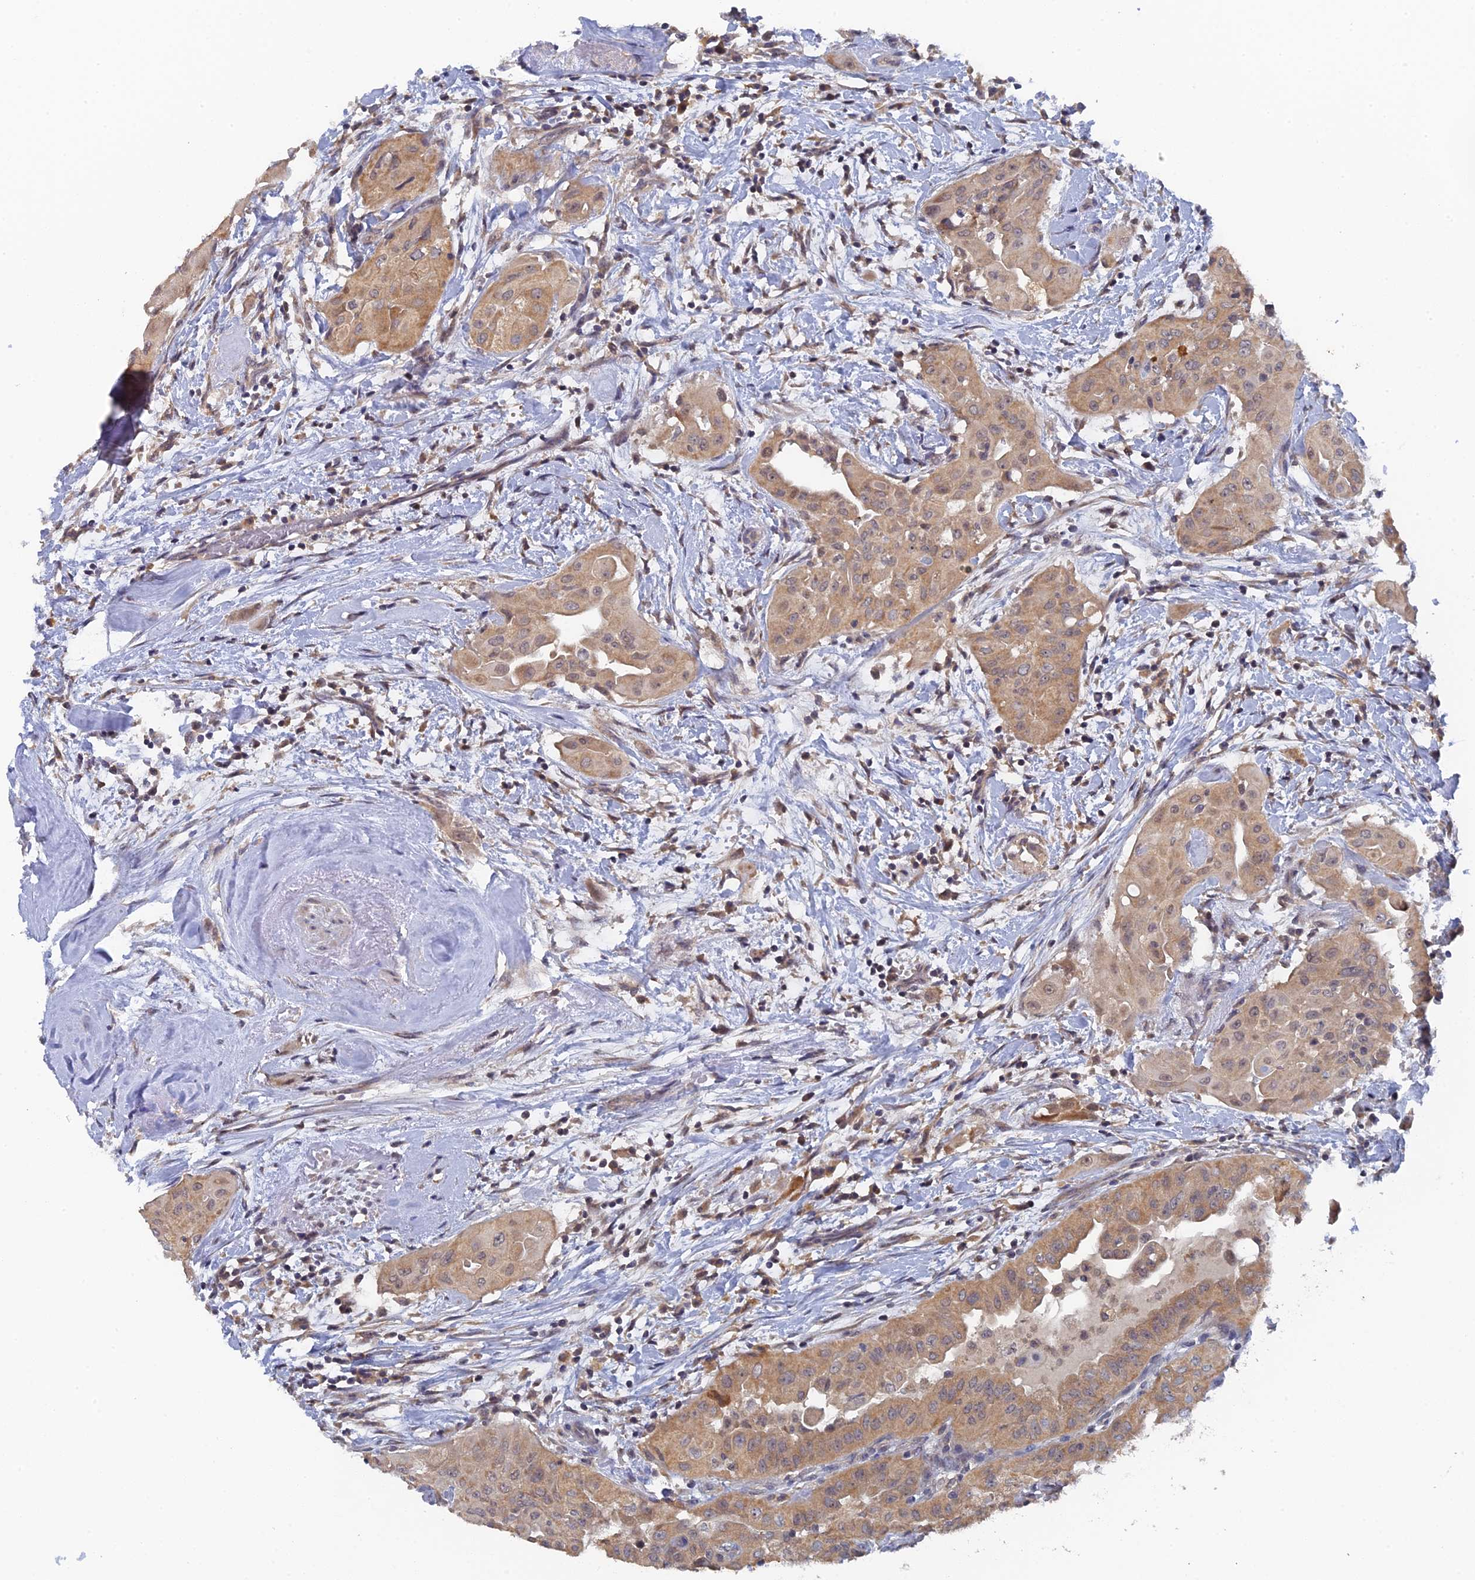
{"staining": {"intensity": "moderate", "quantity": ">75%", "location": "cytoplasmic/membranous,nuclear"}, "tissue": "thyroid cancer", "cell_type": "Tumor cells", "image_type": "cancer", "snomed": [{"axis": "morphology", "description": "Papillary adenocarcinoma, NOS"}, {"axis": "topography", "description": "Thyroid gland"}], "caption": "A high-resolution photomicrograph shows immunohistochemistry (IHC) staining of thyroid papillary adenocarcinoma, which demonstrates moderate cytoplasmic/membranous and nuclear expression in approximately >75% of tumor cells.", "gene": "MIGA2", "patient": {"sex": "female", "age": 59}}